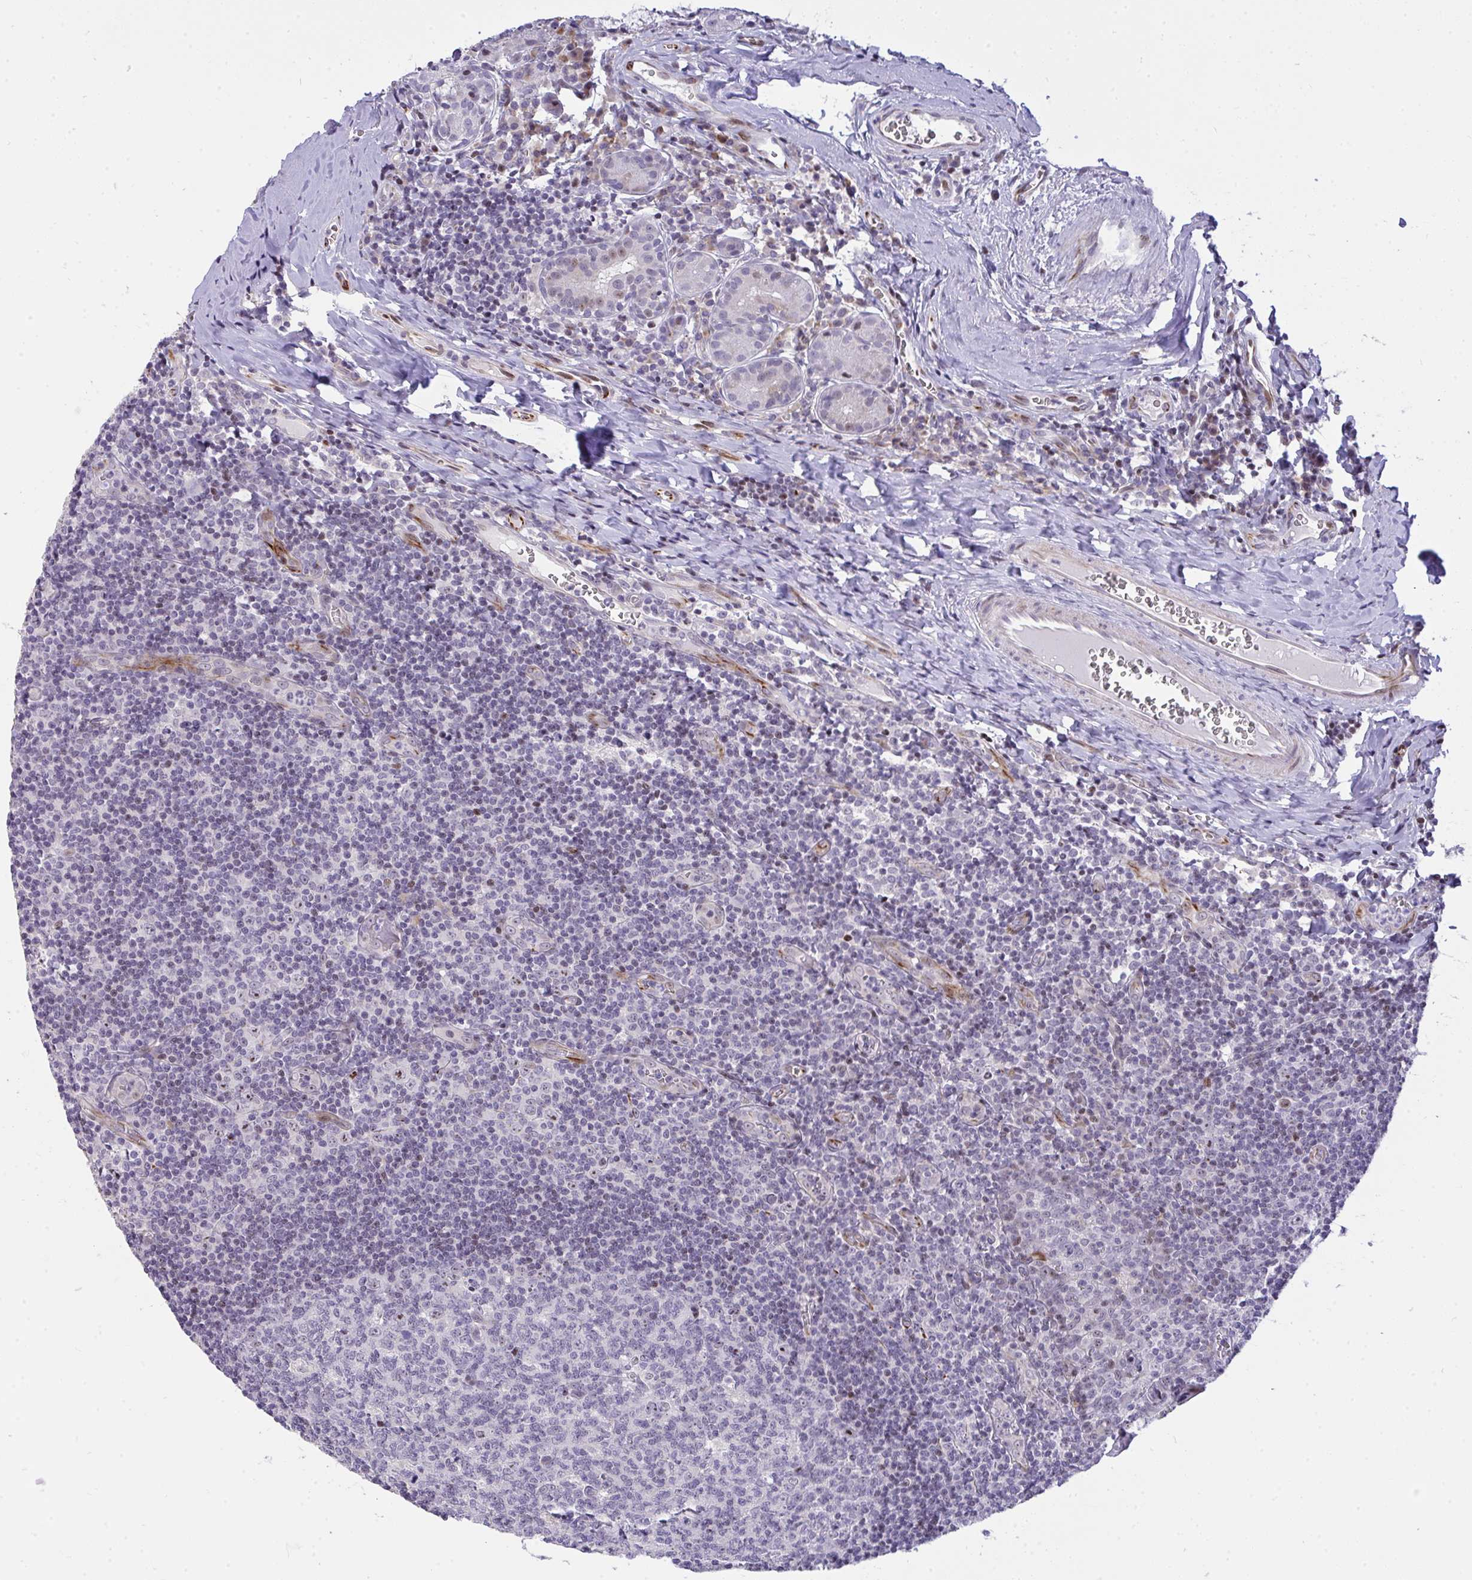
{"staining": {"intensity": "moderate", "quantity": "<25%", "location": "nuclear"}, "tissue": "tonsil", "cell_type": "Germinal center cells", "image_type": "normal", "snomed": [{"axis": "morphology", "description": "Normal tissue, NOS"}, {"axis": "morphology", "description": "Inflammation, NOS"}, {"axis": "topography", "description": "Tonsil"}], "caption": "A micrograph of human tonsil stained for a protein shows moderate nuclear brown staining in germinal center cells. The staining is performed using DAB (3,3'-diaminobenzidine) brown chromogen to label protein expression. The nuclei are counter-stained blue using hematoxylin.", "gene": "PLPPR3", "patient": {"sex": "female", "age": 31}}